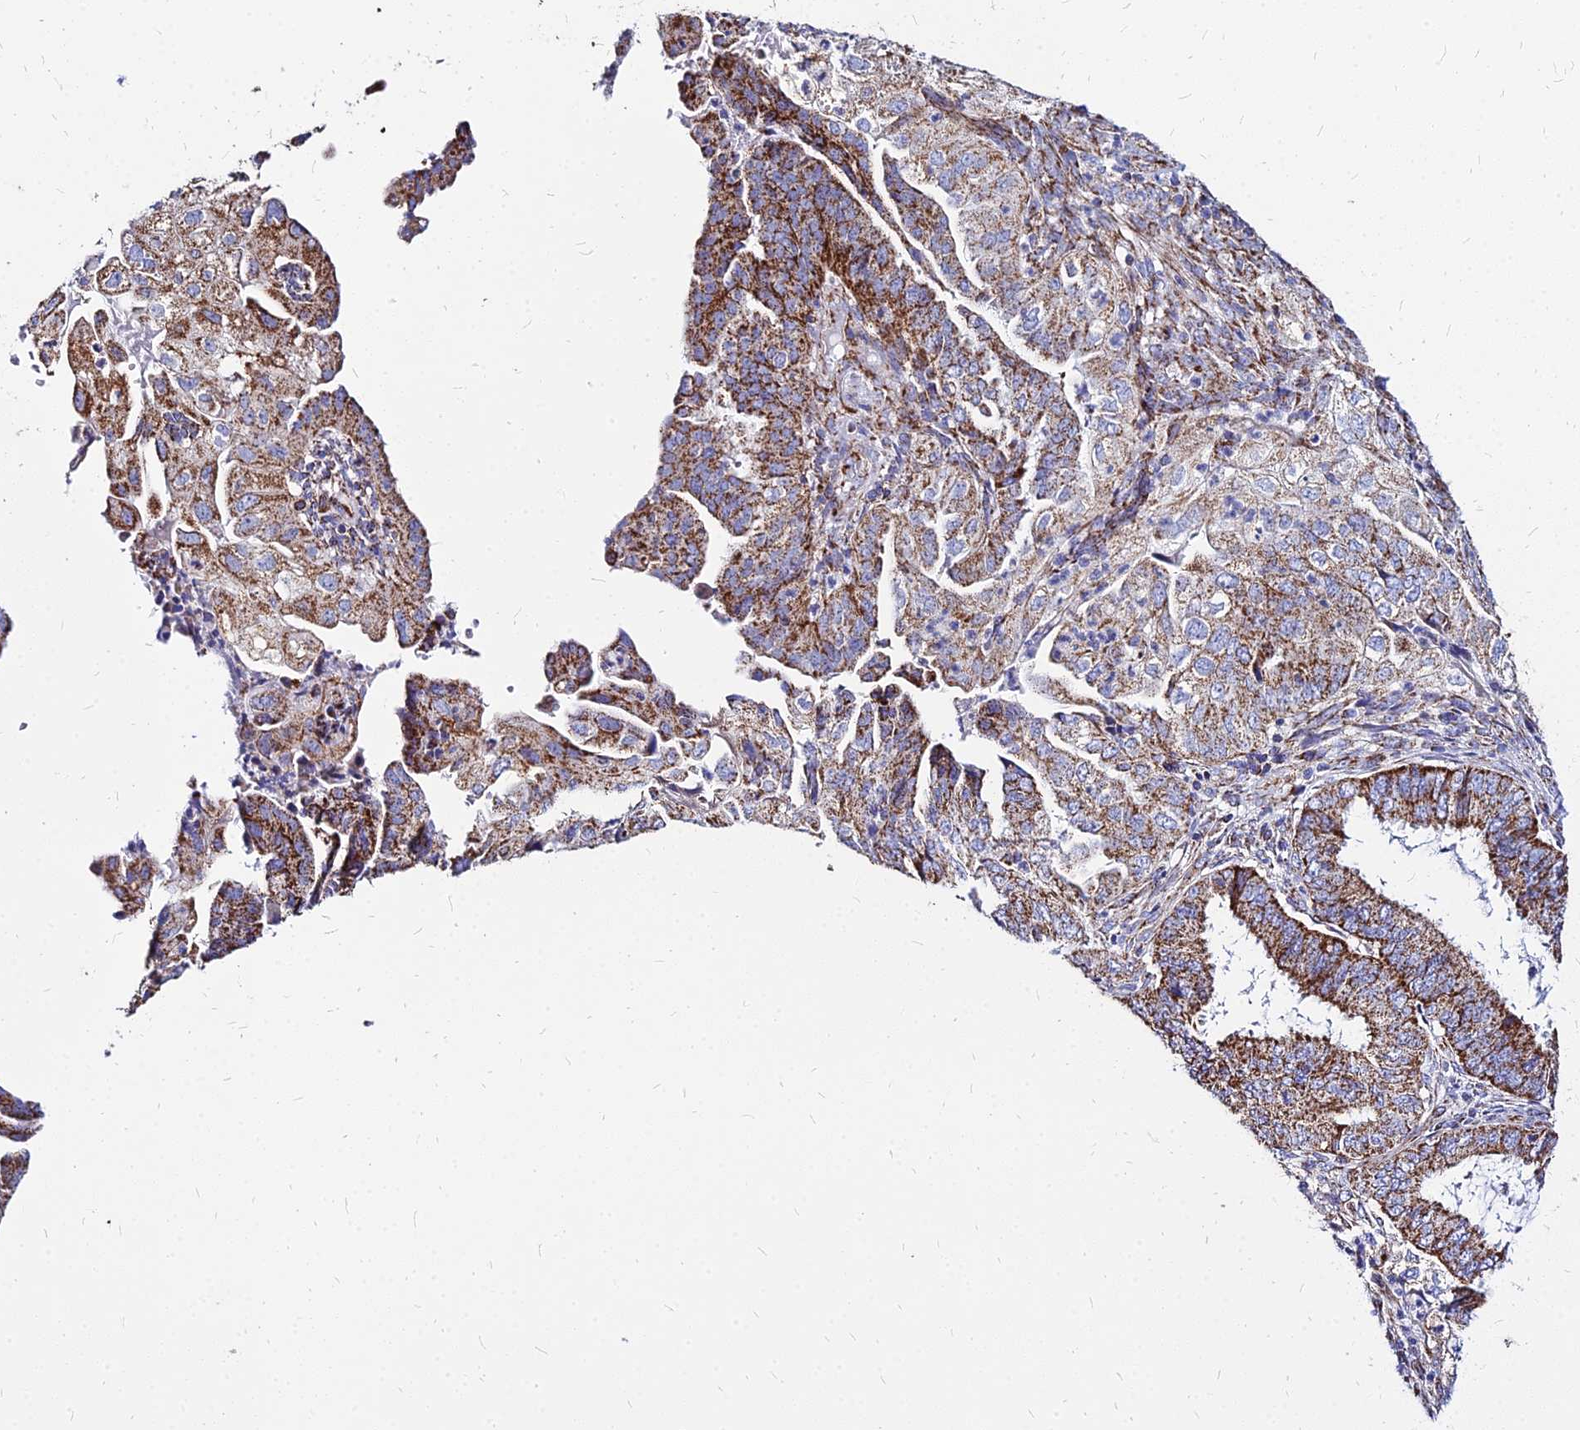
{"staining": {"intensity": "moderate", "quantity": ">75%", "location": "cytoplasmic/membranous"}, "tissue": "endometrial cancer", "cell_type": "Tumor cells", "image_type": "cancer", "snomed": [{"axis": "morphology", "description": "Adenocarcinoma, NOS"}, {"axis": "topography", "description": "Endometrium"}], "caption": "Brown immunohistochemical staining in endometrial cancer (adenocarcinoma) demonstrates moderate cytoplasmic/membranous staining in approximately >75% of tumor cells.", "gene": "DLD", "patient": {"sex": "female", "age": 51}}